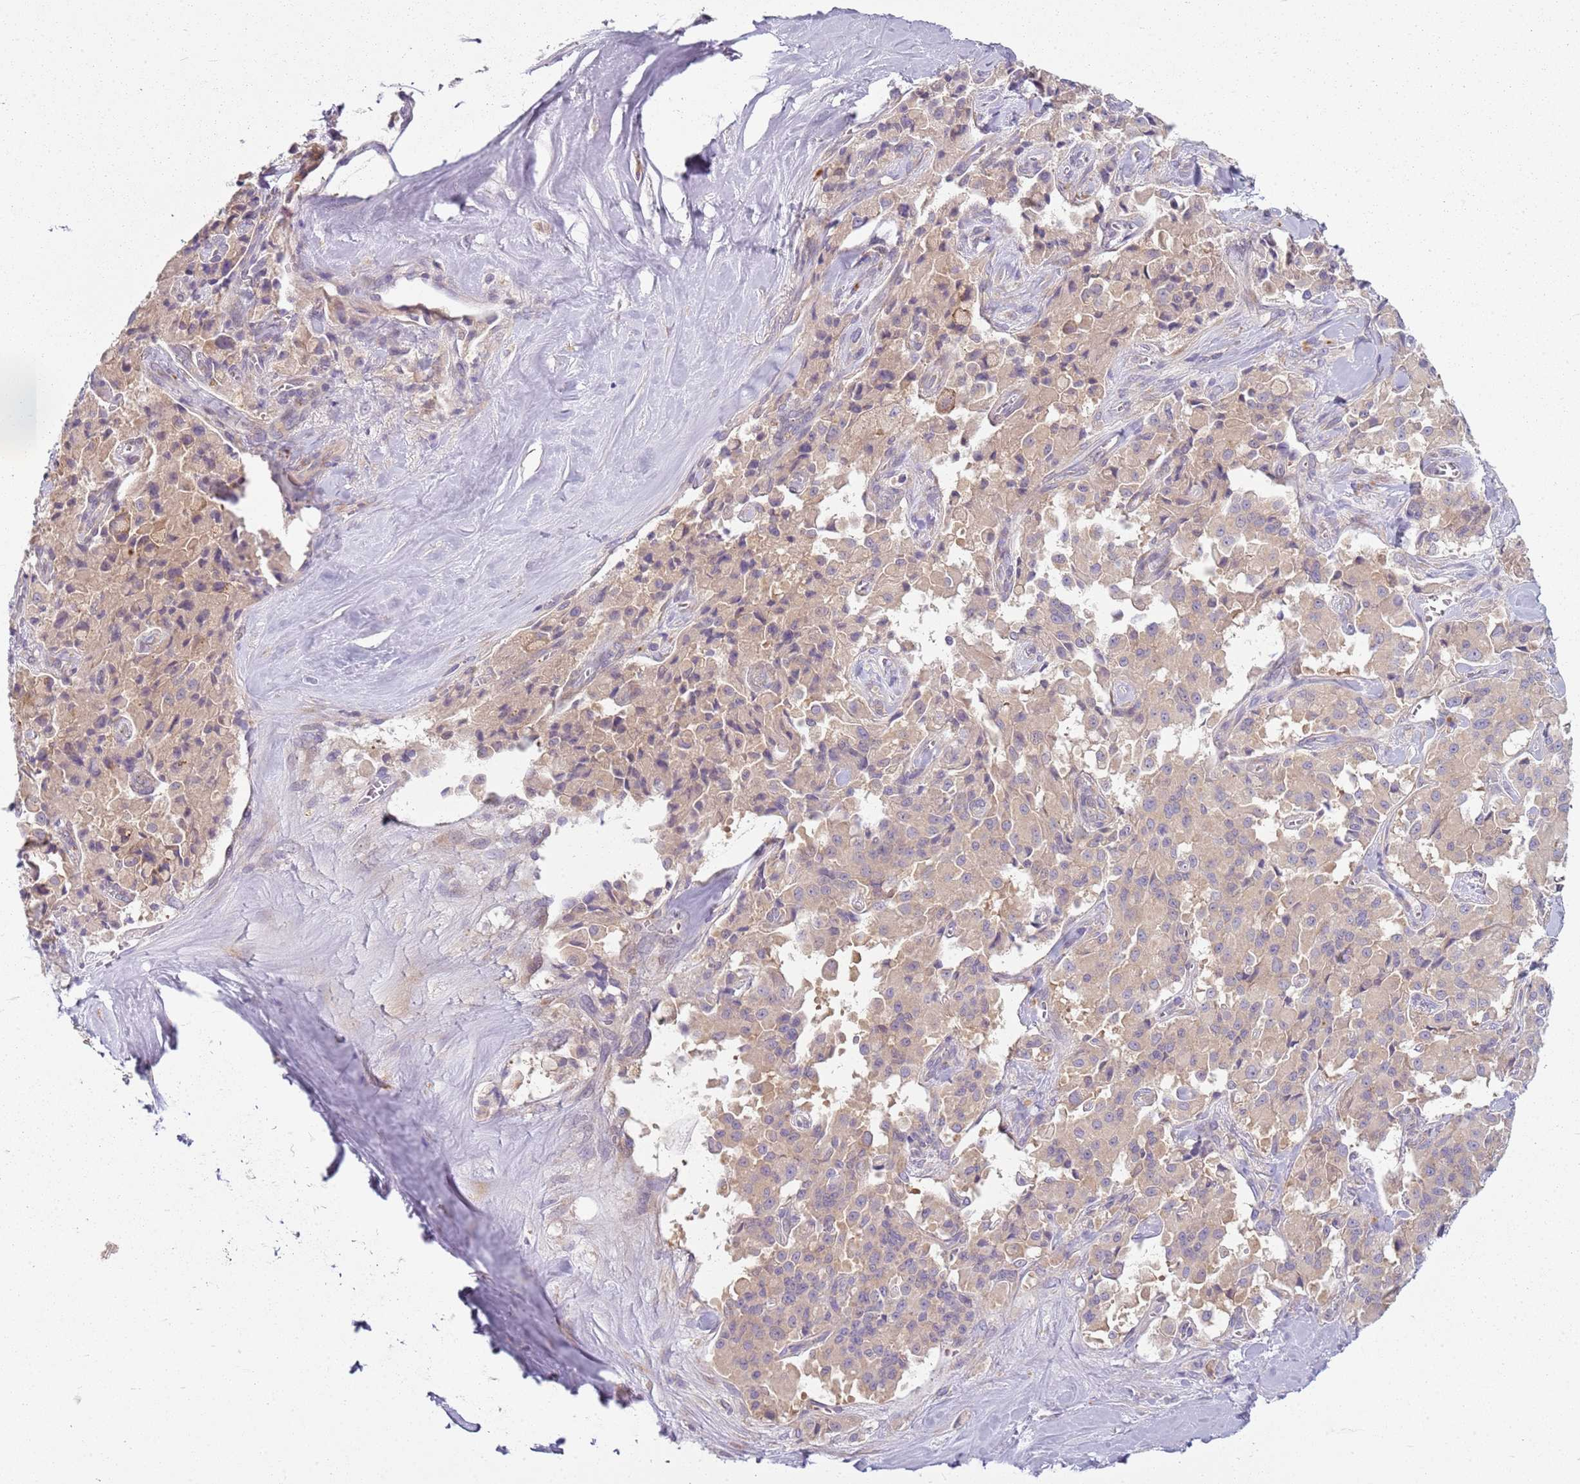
{"staining": {"intensity": "weak", "quantity": "25%-75%", "location": "cytoplasmic/membranous"}, "tissue": "pancreatic cancer", "cell_type": "Tumor cells", "image_type": "cancer", "snomed": [{"axis": "morphology", "description": "Adenocarcinoma, NOS"}, {"axis": "topography", "description": "Pancreas"}], "caption": "Adenocarcinoma (pancreatic) tissue exhibits weak cytoplasmic/membranous staining in approximately 25%-75% of tumor cells, visualized by immunohistochemistry.", "gene": "RPS28", "patient": {"sex": "male", "age": 65}}